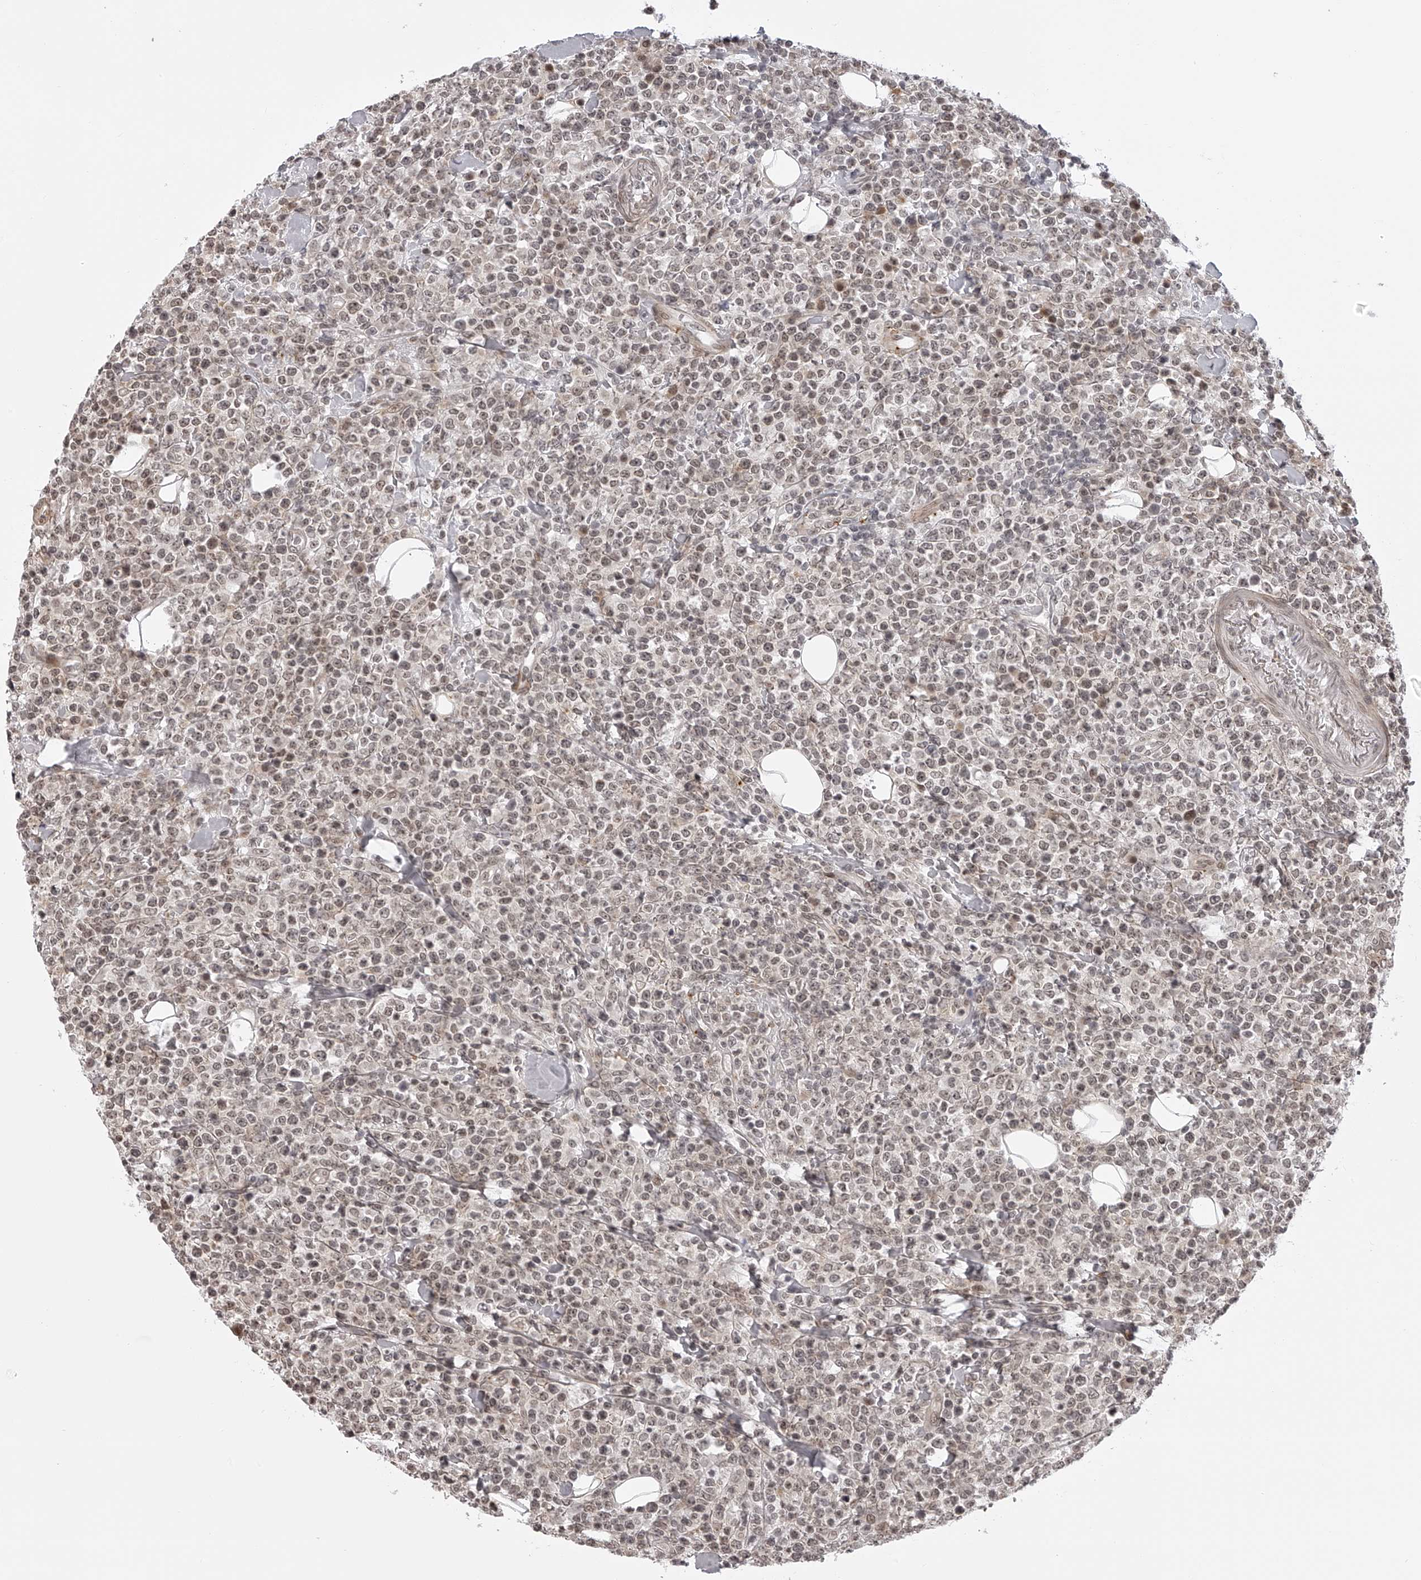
{"staining": {"intensity": "weak", "quantity": ">75%", "location": "nuclear"}, "tissue": "lymphoma", "cell_type": "Tumor cells", "image_type": "cancer", "snomed": [{"axis": "morphology", "description": "Malignant lymphoma, non-Hodgkin's type, High grade"}, {"axis": "topography", "description": "Colon"}], "caption": "Protein expression analysis of human high-grade malignant lymphoma, non-Hodgkin's type reveals weak nuclear expression in approximately >75% of tumor cells. (brown staining indicates protein expression, while blue staining denotes nuclei).", "gene": "ODF2L", "patient": {"sex": "female", "age": 53}}